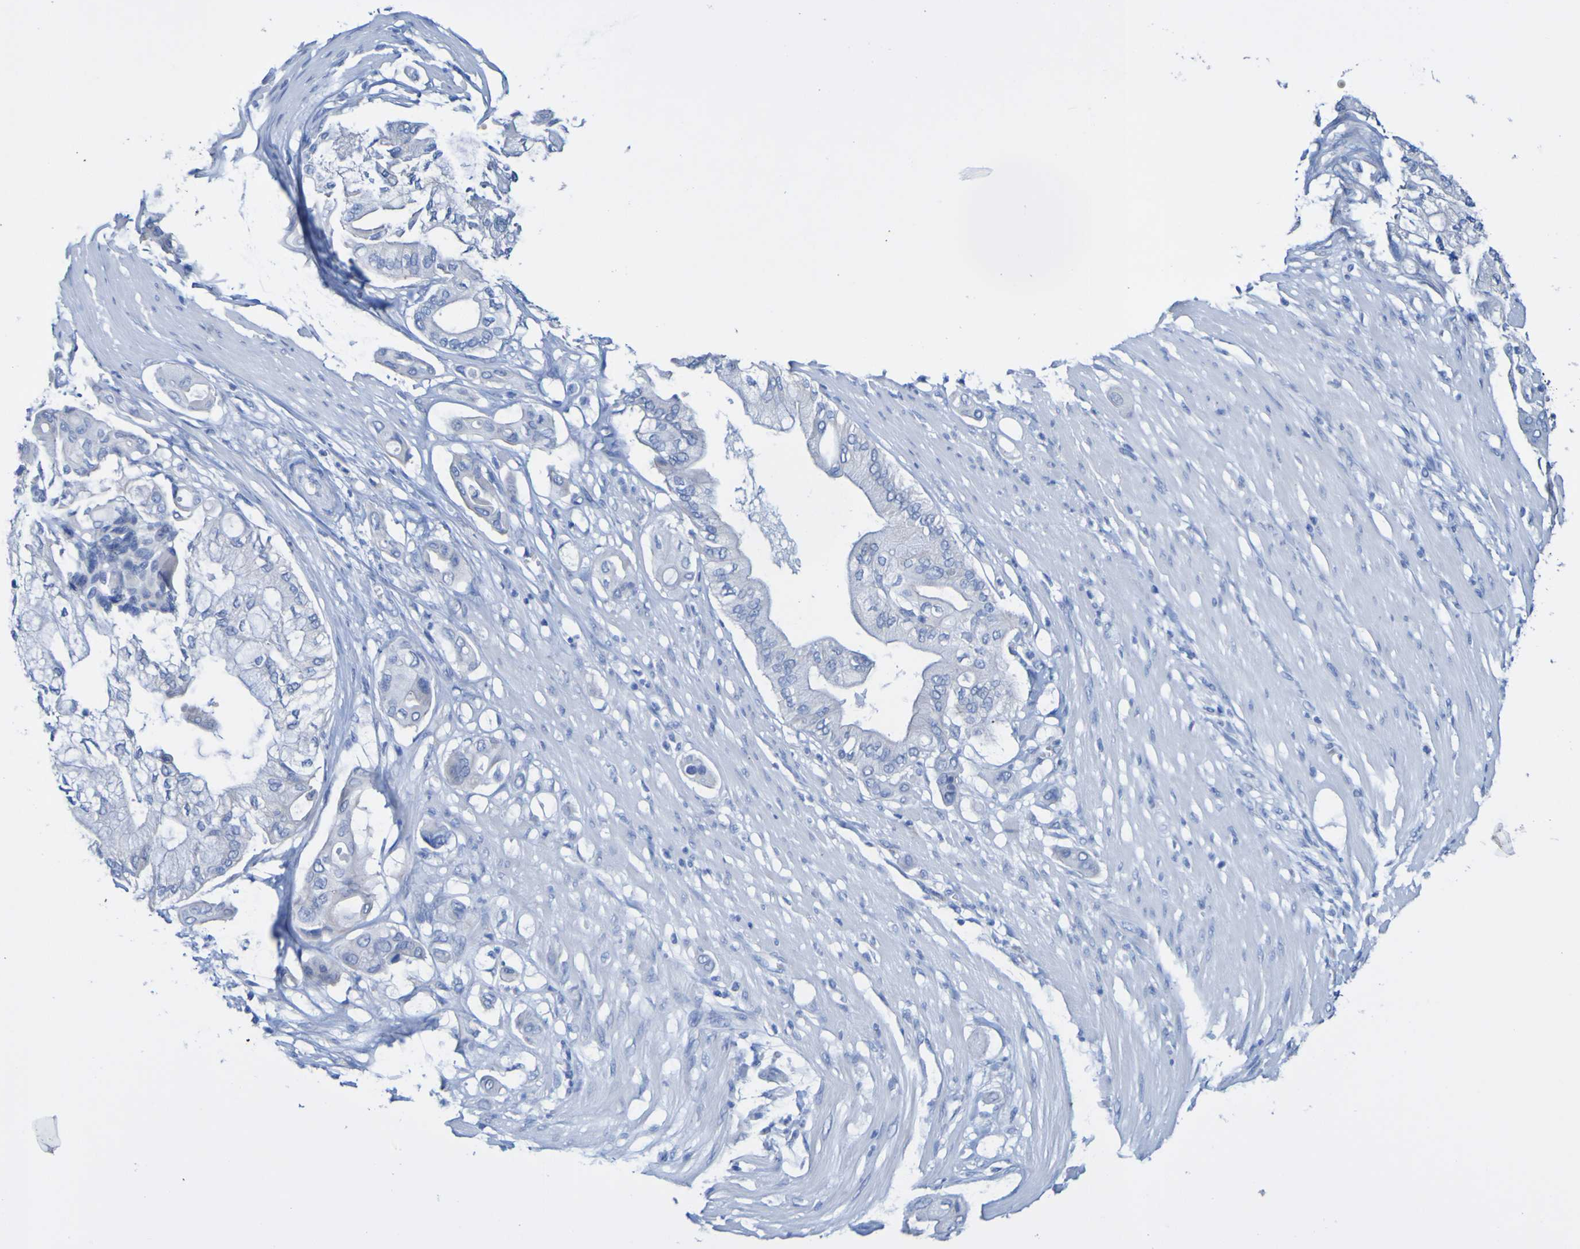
{"staining": {"intensity": "negative", "quantity": "none", "location": "none"}, "tissue": "pancreatic cancer", "cell_type": "Tumor cells", "image_type": "cancer", "snomed": [{"axis": "morphology", "description": "Adenocarcinoma, NOS"}, {"axis": "morphology", "description": "Adenocarcinoma, metastatic, NOS"}, {"axis": "topography", "description": "Lymph node"}, {"axis": "topography", "description": "Pancreas"}, {"axis": "topography", "description": "Duodenum"}], "caption": "Immunohistochemistry (IHC) histopathology image of human adenocarcinoma (pancreatic) stained for a protein (brown), which shows no positivity in tumor cells.", "gene": "ACMSD", "patient": {"sex": "female", "age": 64}}